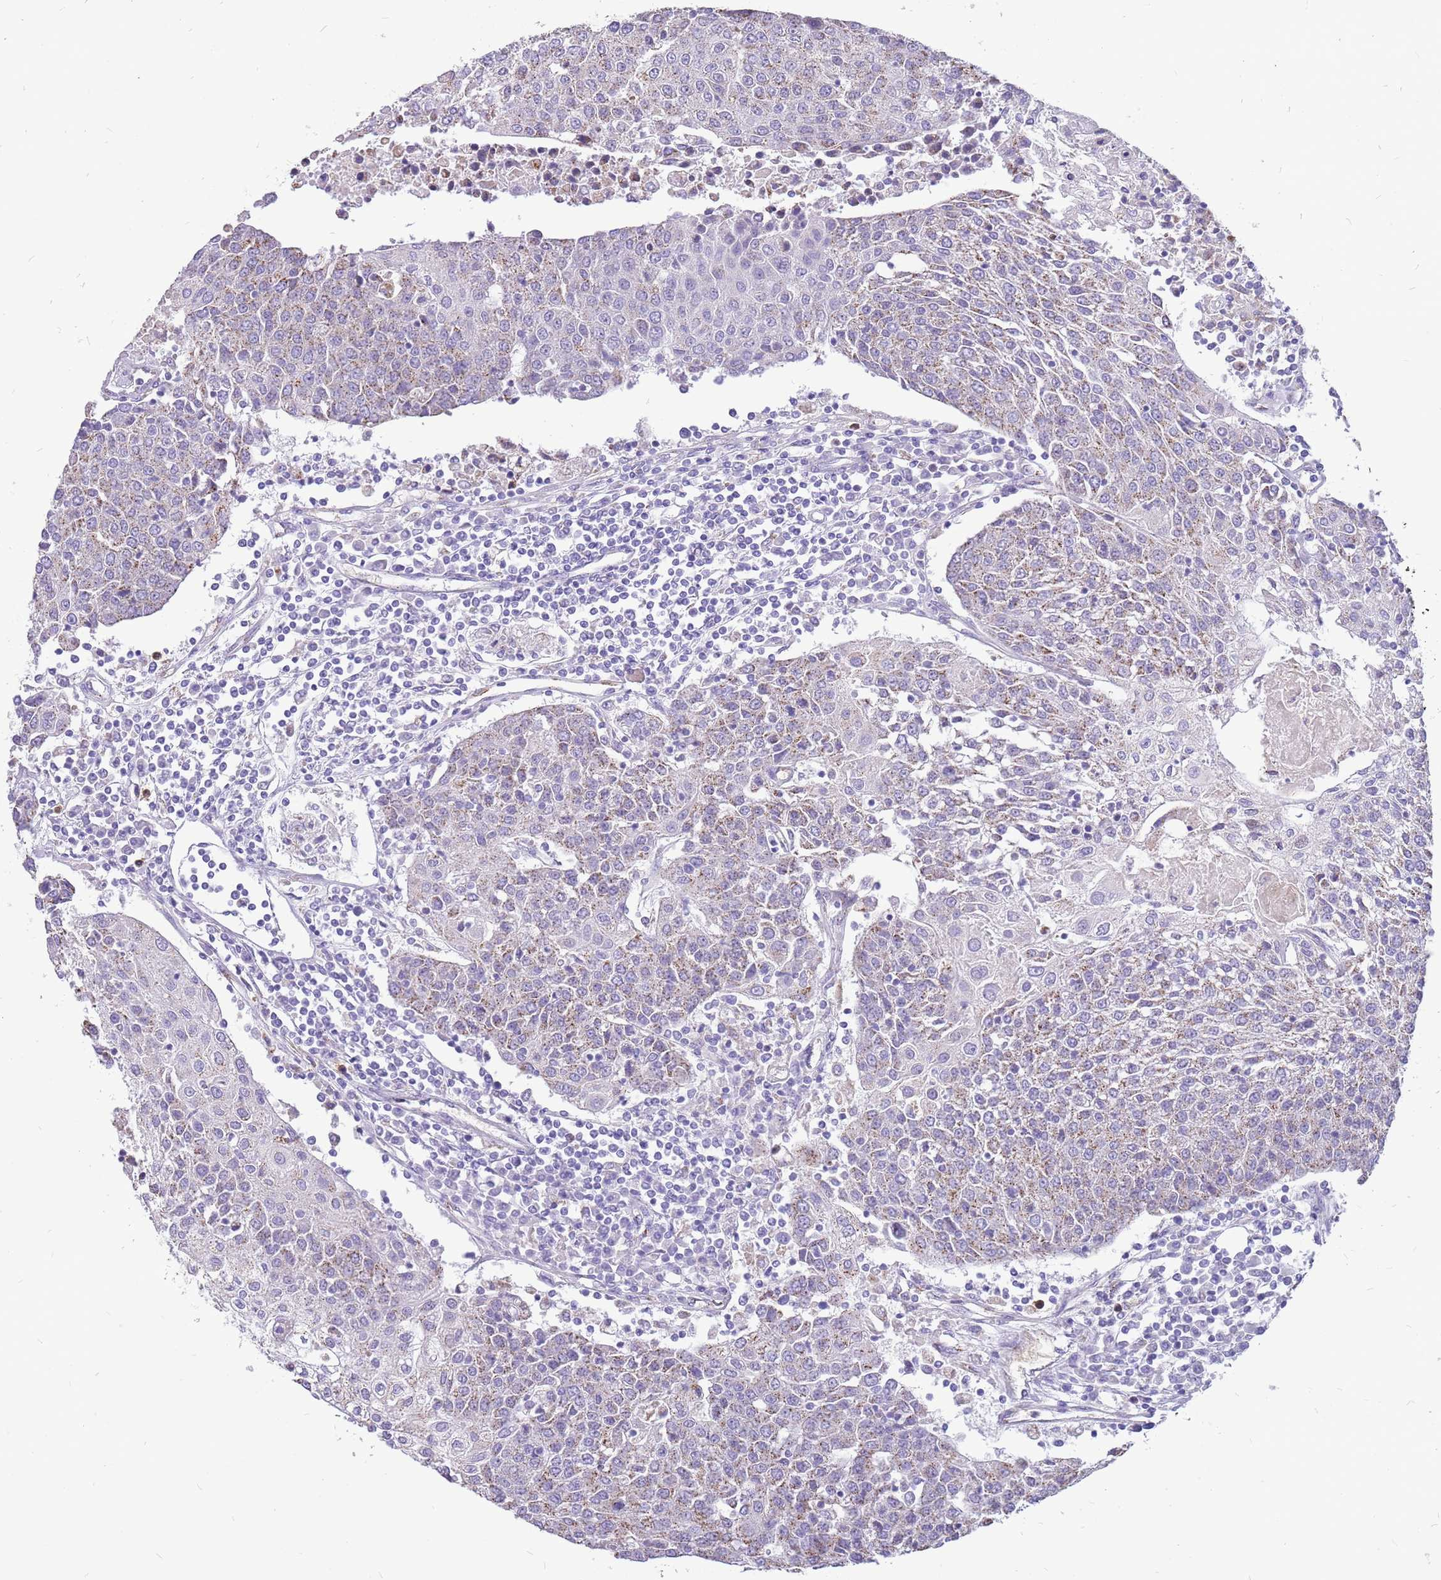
{"staining": {"intensity": "moderate", "quantity": "25%-75%", "location": "cytoplasmic/membranous"}, "tissue": "urothelial cancer", "cell_type": "Tumor cells", "image_type": "cancer", "snomed": [{"axis": "morphology", "description": "Urothelial carcinoma, High grade"}, {"axis": "topography", "description": "Urinary bladder"}], "caption": "Immunohistochemistry photomicrograph of human high-grade urothelial carcinoma stained for a protein (brown), which demonstrates medium levels of moderate cytoplasmic/membranous expression in about 25%-75% of tumor cells.", "gene": "PCNX1", "patient": {"sex": "female", "age": 85}}